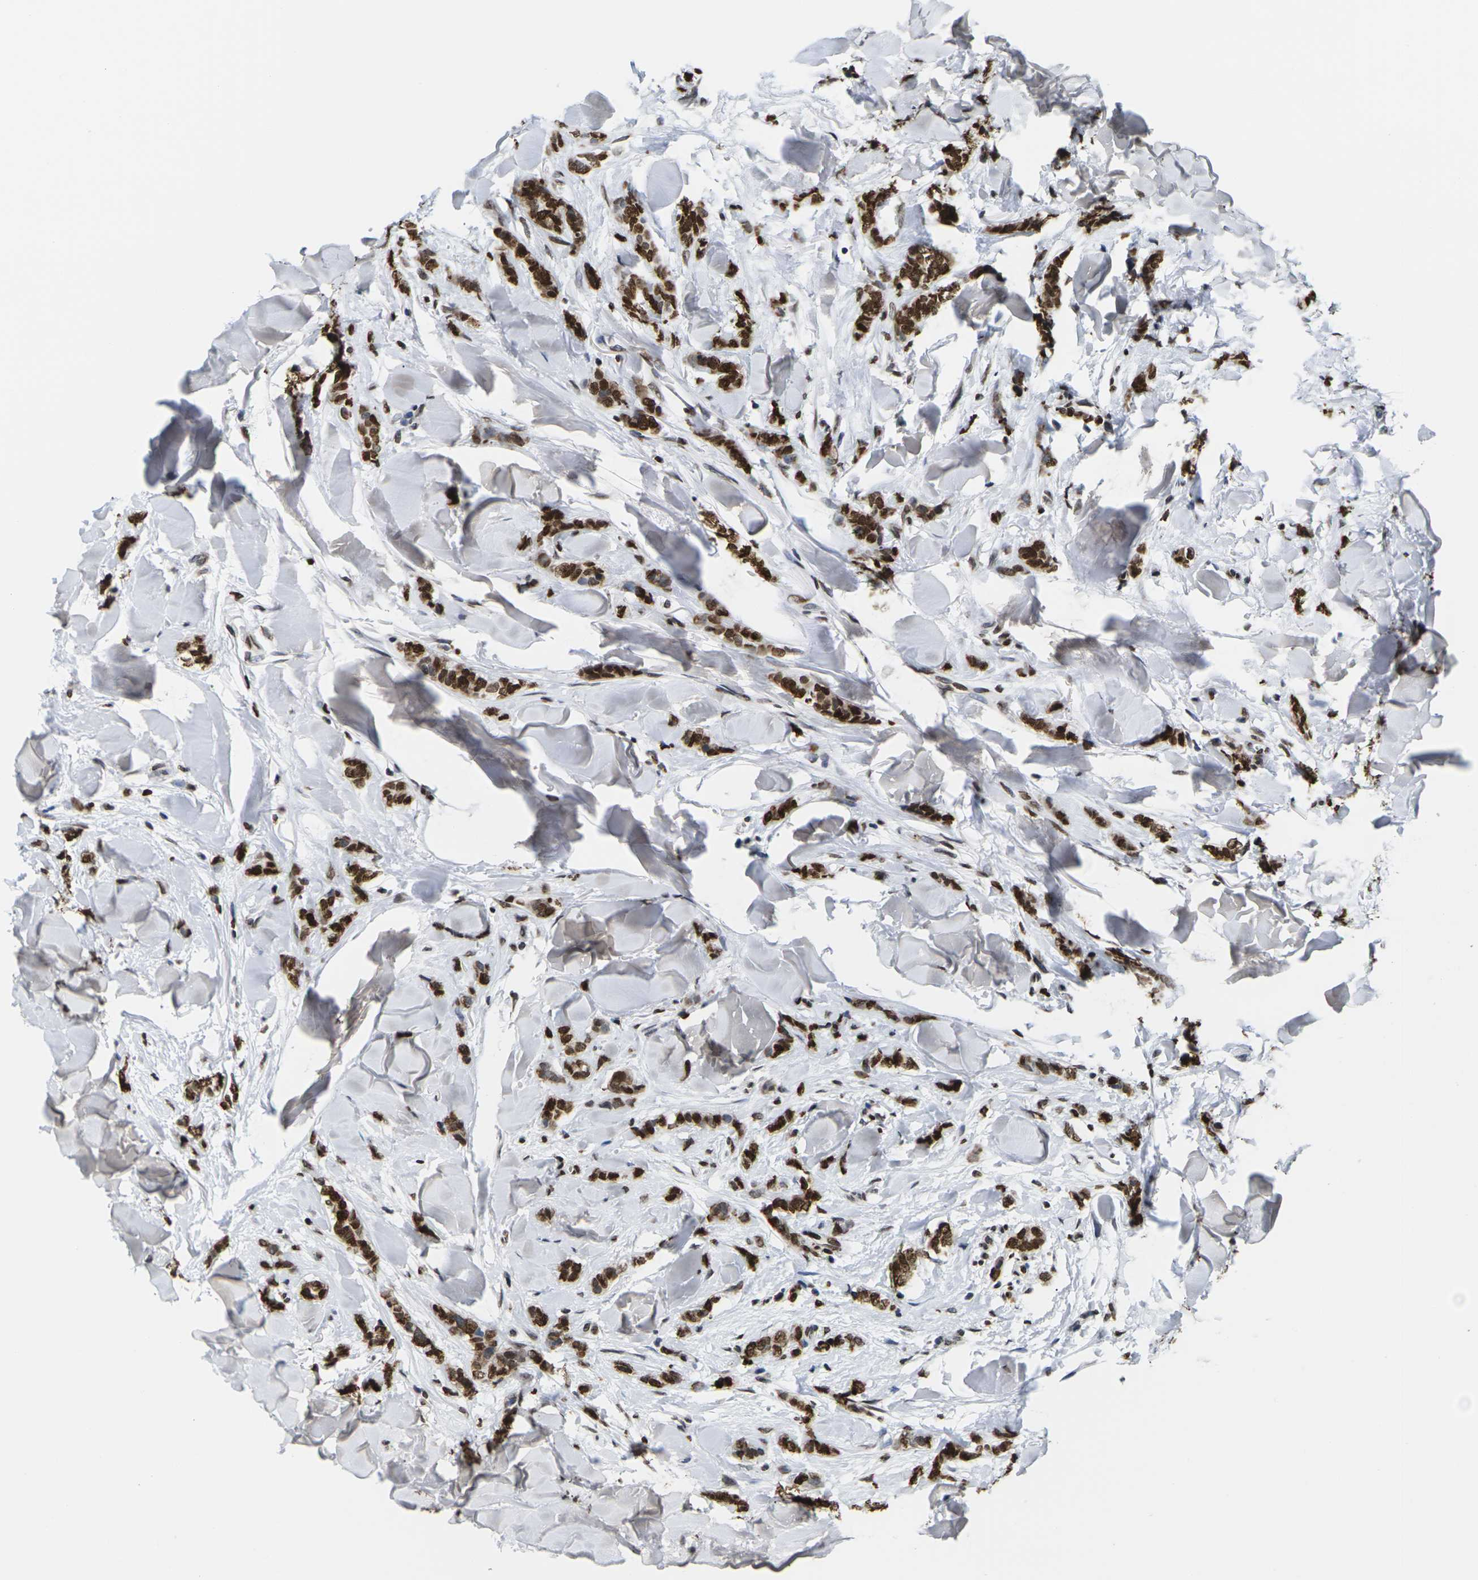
{"staining": {"intensity": "strong", "quantity": ">75%", "location": "cytoplasmic/membranous,nuclear"}, "tissue": "breast cancer", "cell_type": "Tumor cells", "image_type": "cancer", "snomed": [{"axis": "morphology", "description": "Lobular carcinoma"}, {"axis": "topography", "description": "Skin"}, {"axis": "topography", "description": "Breast"}], "caption": "Strong cytoplasmic/membranous and nuclear staining for a protein is seen in approximately >75% of tumor cells of lobular carcinoma (breast) using IHC.", "gene": "H2AC21", "patient": {"sex": "female", "age": 46}}